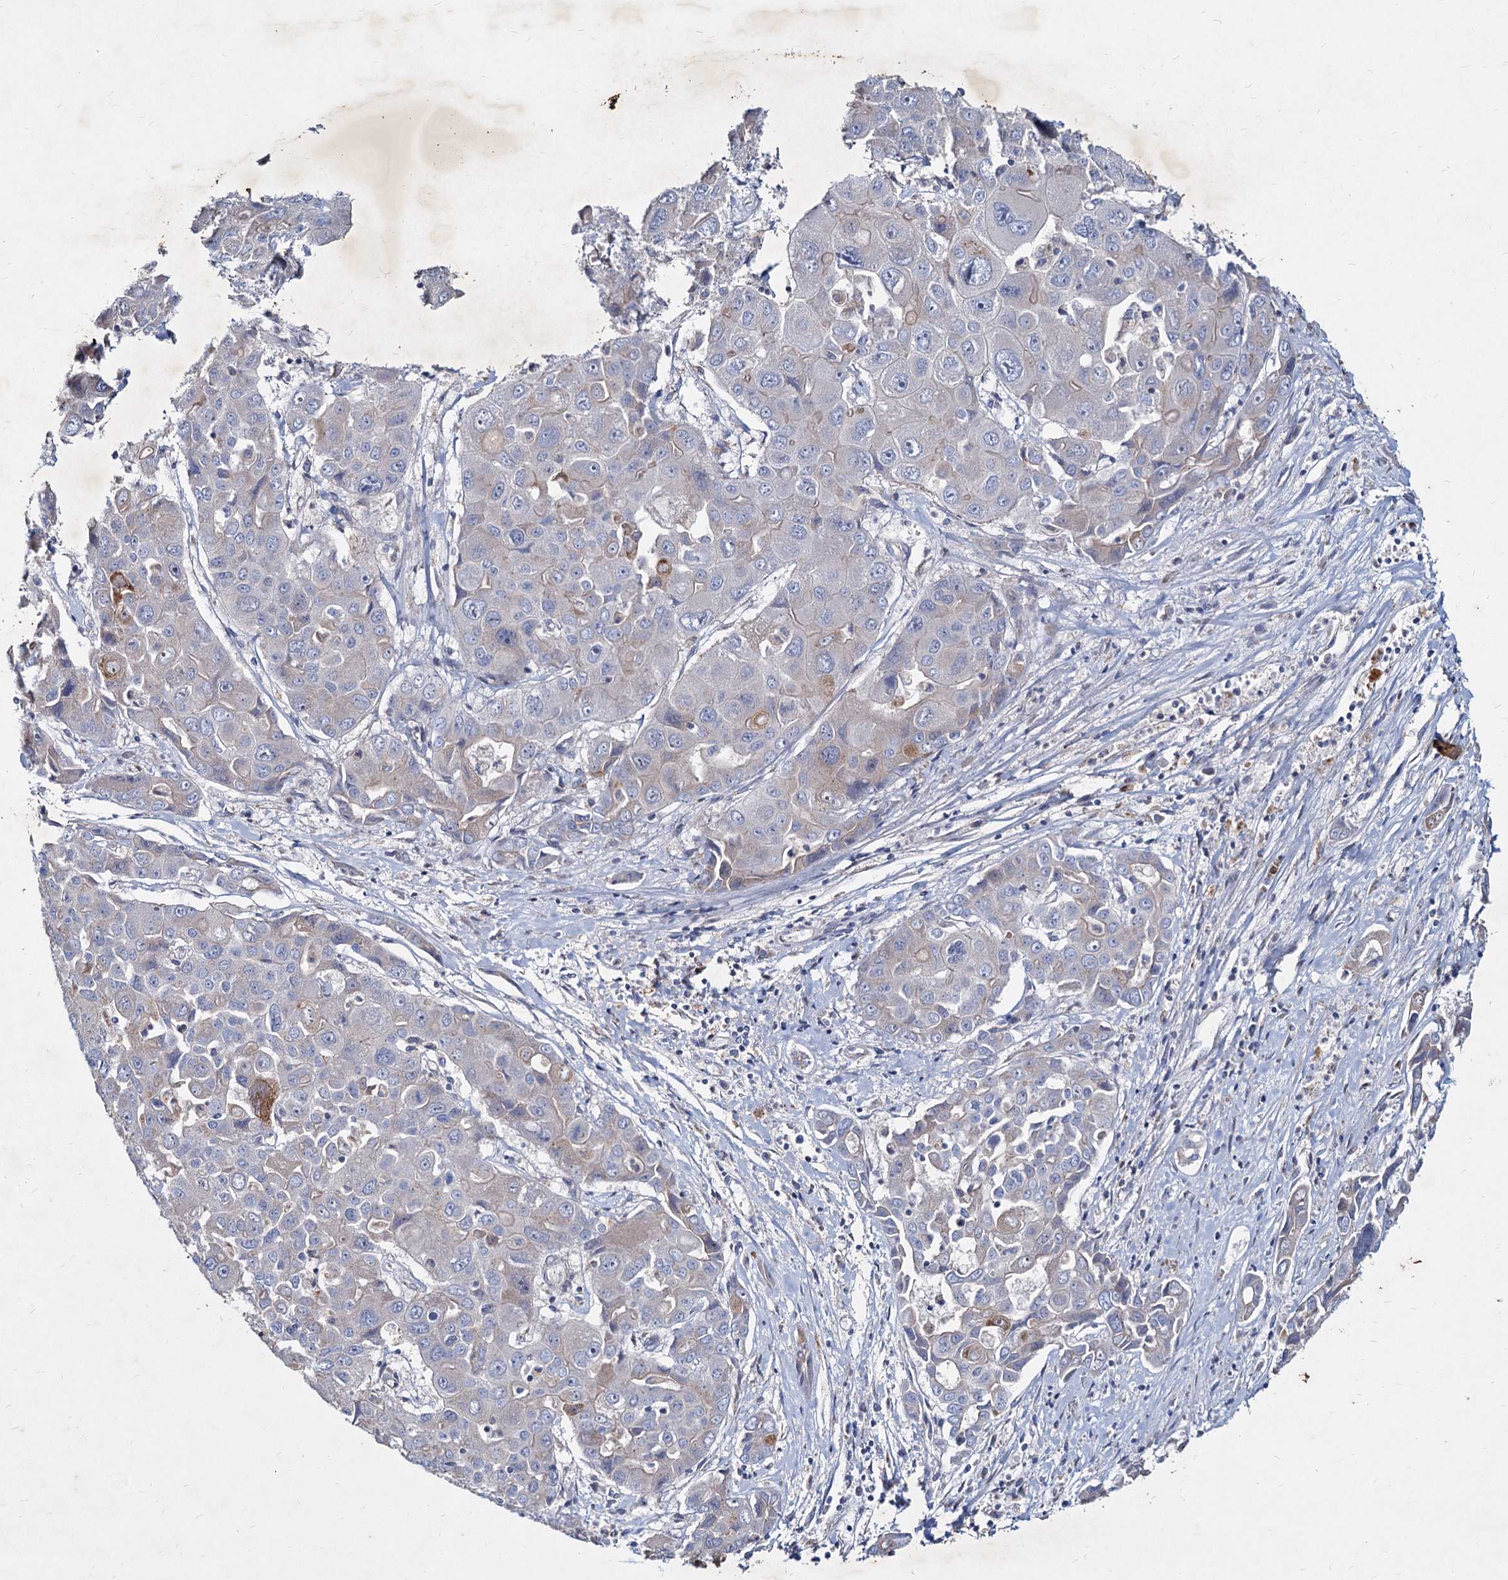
{"staining": {"intensity": "negative", "quantity": "none", "location": "none"}, "tissue": "liver cancer", "cell_type": "Tumor cells", "image_type": "cancer", "snomed": [{"axis": "morphology", "description": "Cholangiocarcinoma"}, {"axis": "topography", "description": "Liver"}], "caption": "This is a micrograph of IHC staining of liver cancer, which shows no positivity in tumor cells.", "gene": "AGBL4", "patient": {"sex": "male", "age": 67}}